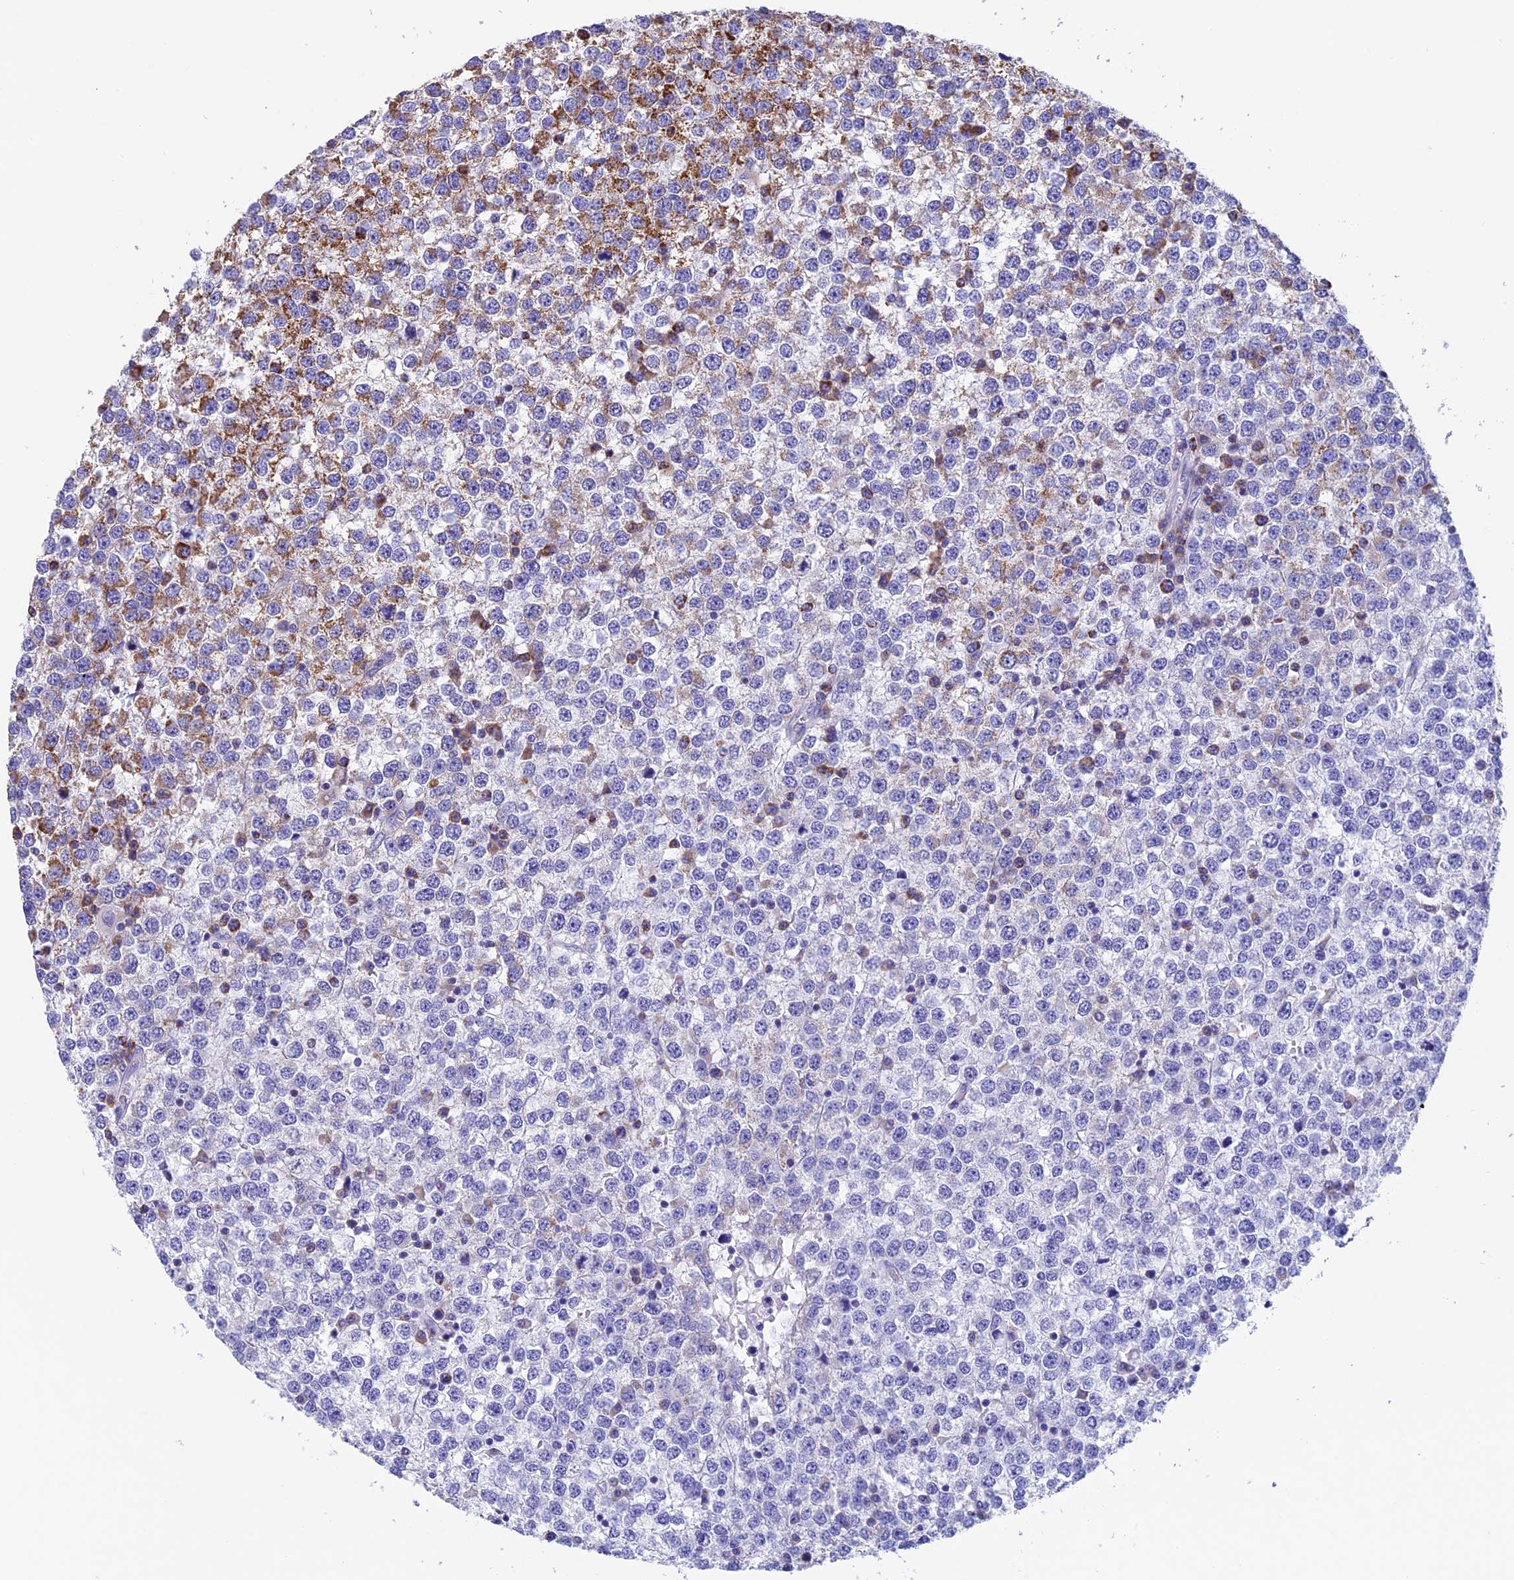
{"staining": {"intensity": "moderate", "quantity": "25%-75%", "location": "cytoplasmic/membranous"}, "tissue": "testis cancer", "cell_type": "Tumor cells", "image_type": "cancer", "snomed": [{"axis": "morphology", "description": "Seminoma, NOS"}, {"axis": "topography", "description": "Testis"}], "caption": "A micrograph showing moderate cytoplasmic/membranous positivity in about 25%-75% of tumor cells in seminoma (testis), as visualized by brown immunohistochemical staining.", "gene": "SLC8B1", "patient": {"sex": "male", "age": 65}}